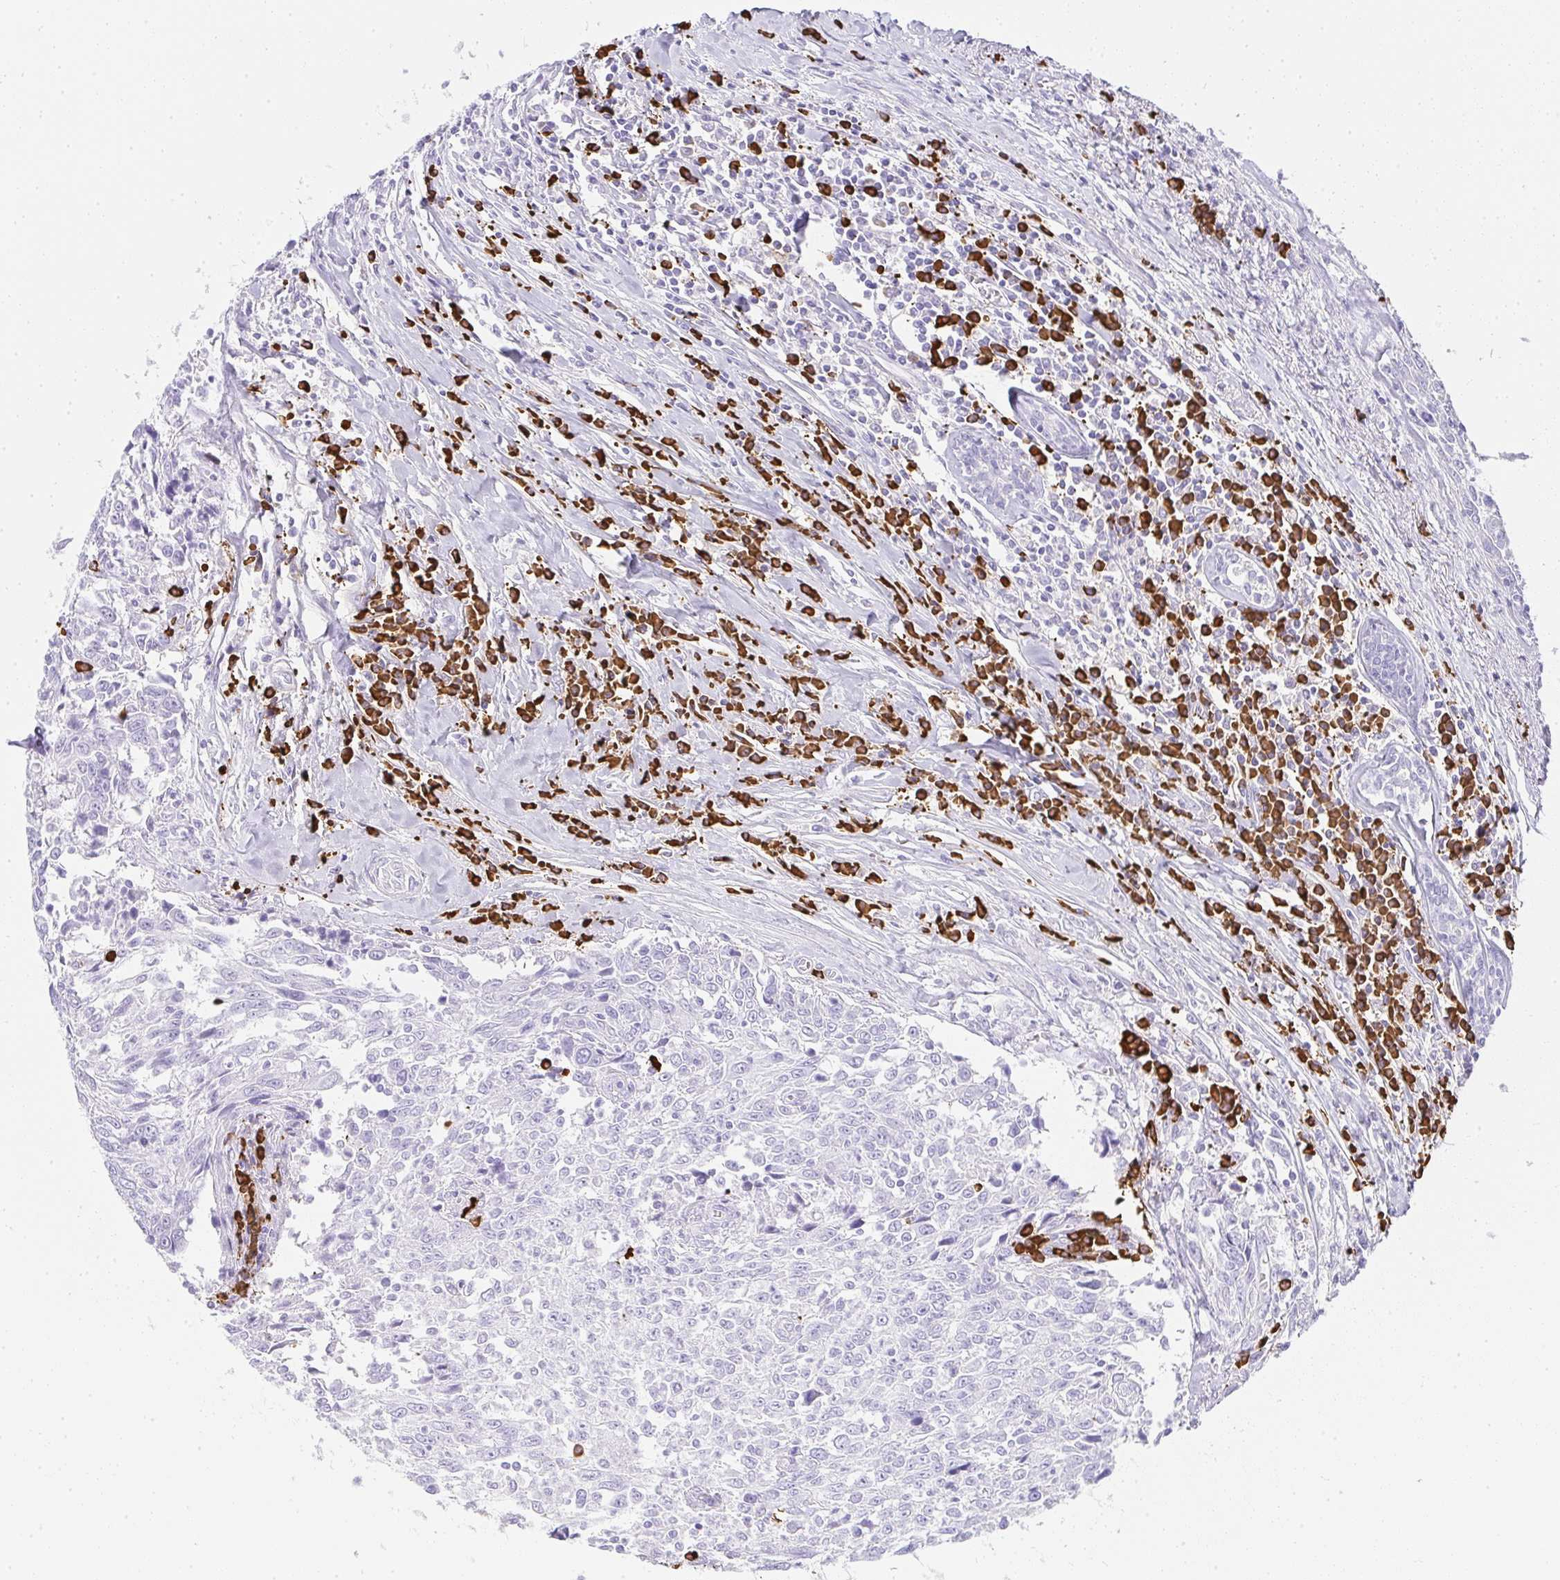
{"staining": {"intensity": "negative", "quantity": "none", "location": "none"}, "tissue": "breast cancer", "cell_type": "Tumor cells", "image_type": "cancer", "snomed": [{"axis": "morphology", "description": "Duct carcinoma"}, {"axis": "topography", "description": "Breast"}], "caption": "Breast cancer (invasive ductal carcinoma) was stained to show a protein in brown. There is no significant expression in tumor cells.", "gene": "CDADC1", "patient": {"sex": "female", "age": 50}}